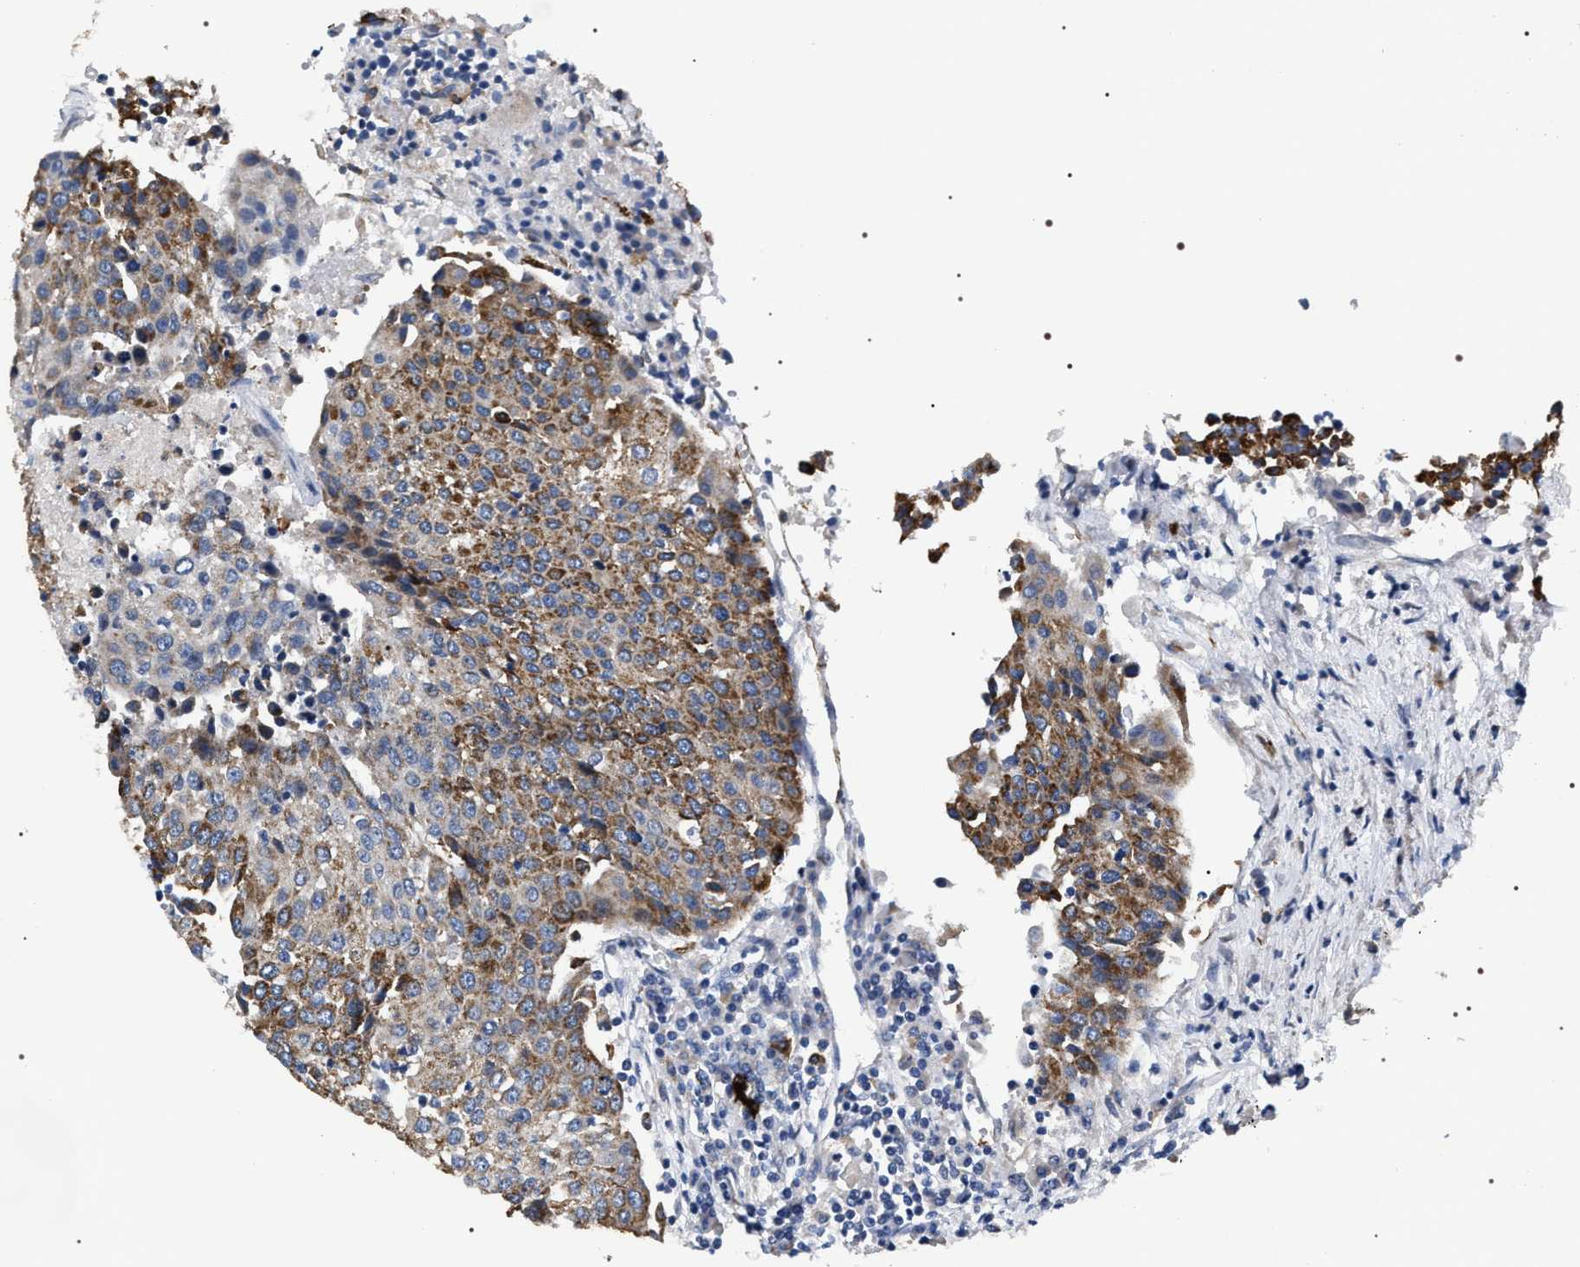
{"staining": {"intensity": "moderate", "quantity": ">75%", "location": "cytoplasmic/membranous"}, "tissue": "urothelial cancer", "cell_type": "Tumor cells", "image_type": "cancer", "snomed": [{"axis": "morphology", "description": "Urothelial carcinoma, High grade"}, {"axis": "topography", "description": "Urinary bladder"}], "caption": "A brown stain shows moderate cytoplasmic/membranous staining of a protein in human urothelial cancer tumor cells.", "gene": "PKD1L1", "patient": {"sex": "female", "age": 85}}